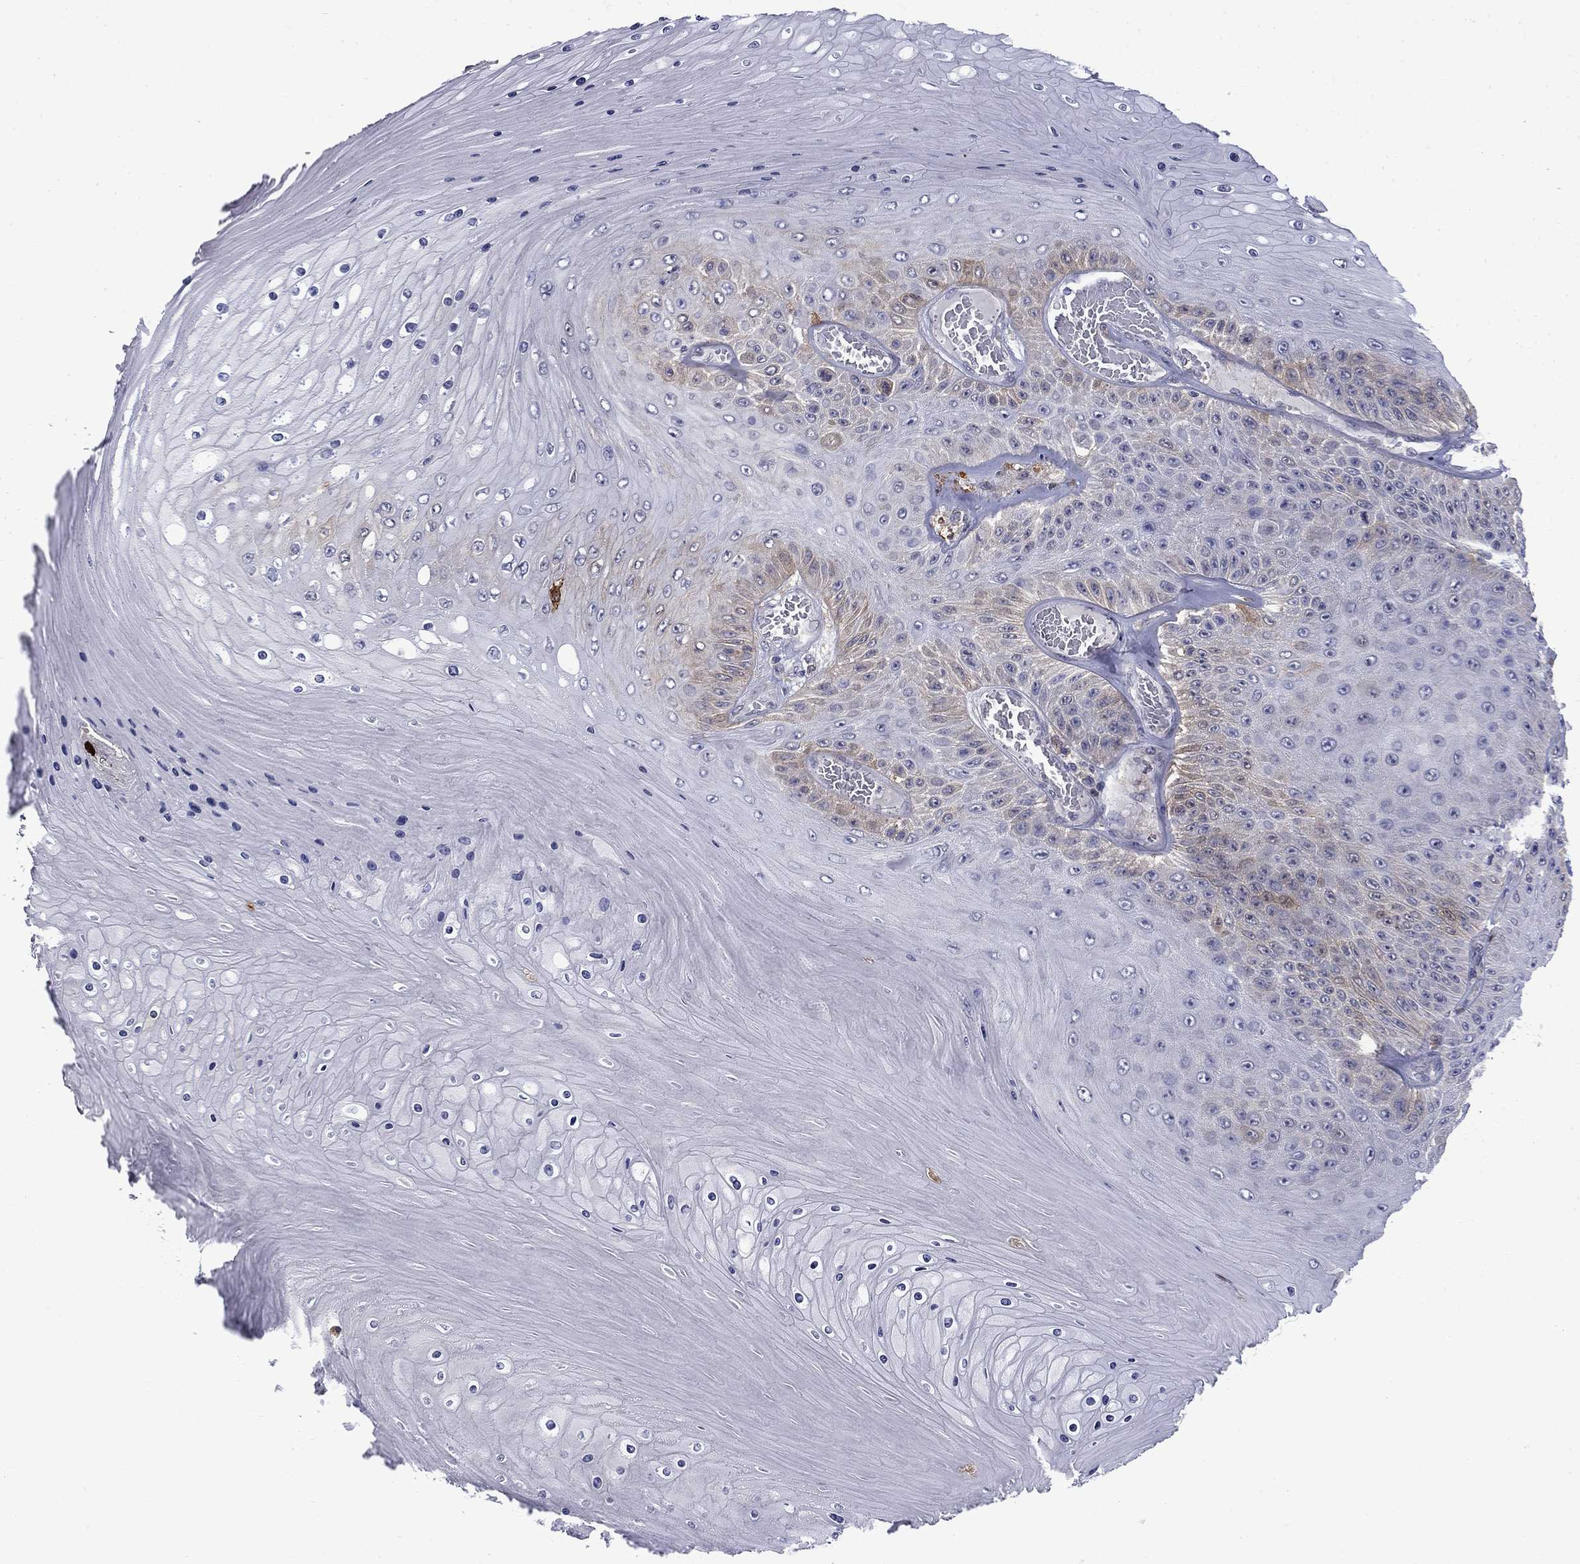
{"staining": {"intensity": "moderate", "quantity": "<25%", "location": "cytoplasmic/membranous"}, "tissue": "skin cancer", "cell_type": "Tumor cells", "image_type": "cancer", "snomed": [{"axis": "morphology", "description": "Squamous cell carcinoma, NOS"}, {"axis": "topography", "description": "Skin"}], "caption": "Human skin cancer (squamous cell carcinoma) stained with a brown dye shows moderate cytoplasmic/membranous positive staining in approximately <25% of tumor cells.", "gene": "PCBP3", "patient": {"sex": "male", "age": 62}}